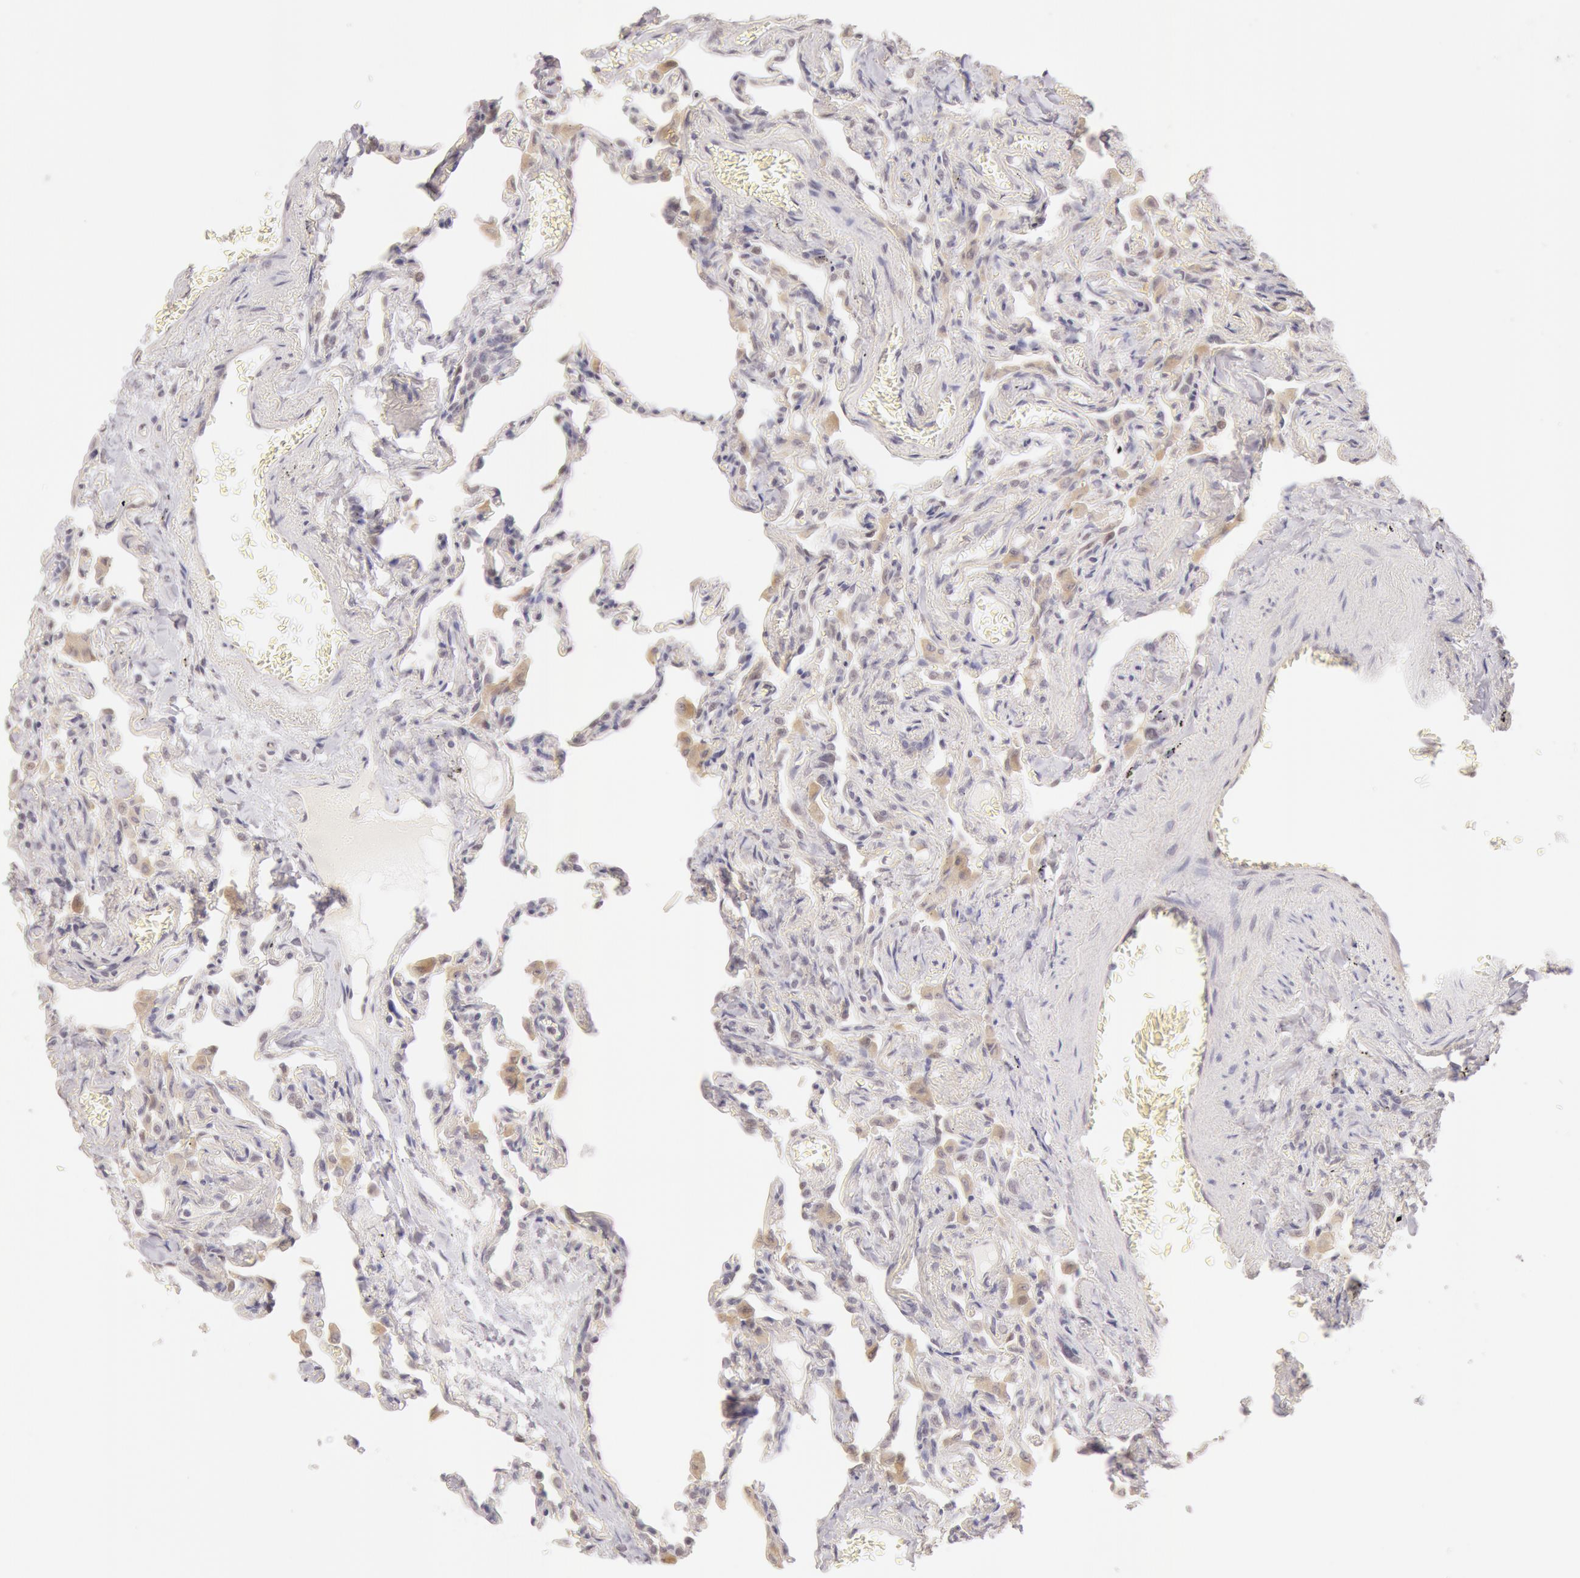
{"staining": {"intensity": "negative", "quantity": "none", "location": "none"}, "tissue": "lung", "cell_type": "Alveolar cells", "image_type": "normal", "snomed": [{"axis": "morphology", "description": "Normal tissue, NOS"}, {"axis": "topography", "description": "Lung"}], "caption": "This image is of normal lung stained with immunohistochemistry (IHC) to label a protein in brown with the nuclei are counter-stained blue. There is no staining in alveolar cells.", "gene": "ZNF597", "patient": {"sex": "male", "age": 73}}